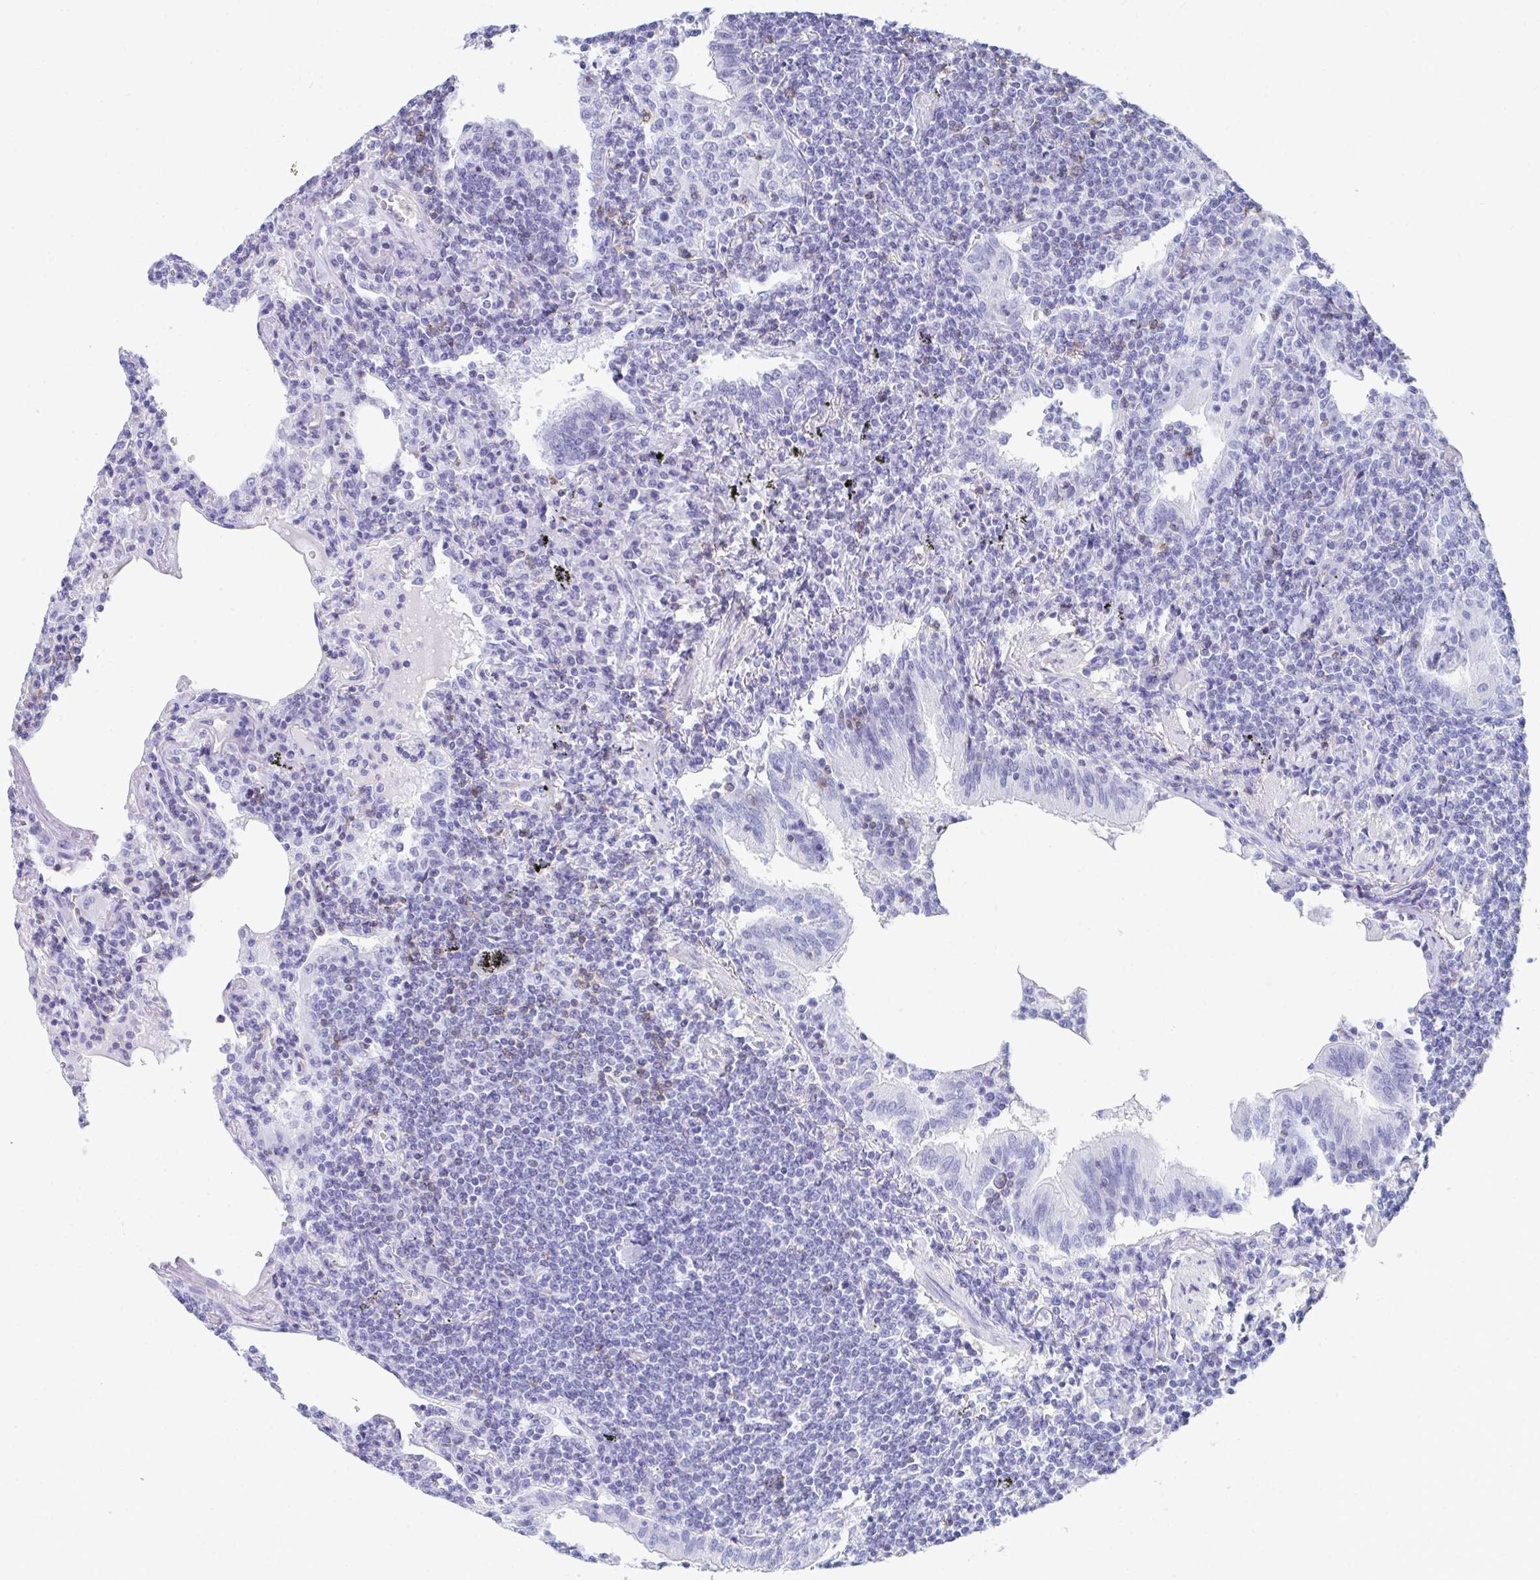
{"staining": {"intensity": "negative", "quantity": "none", "location": "none"}, "tissue": "lymphoma", "cell_type": "Tumor cells", "image_type": "cancer", "snomed": [{"axis": "morphology", "description": "Malignant lymphoma, non-Hodgkin's type, Low grade"}, {"axis": "topography", "description": "Lung"}], "caption": "IHC image of lymphoma stained for a protein (brown), which reveals no positivity in tumor cells.", "gene": "CD7", "patient": {"sex": "female", "age": 71}}